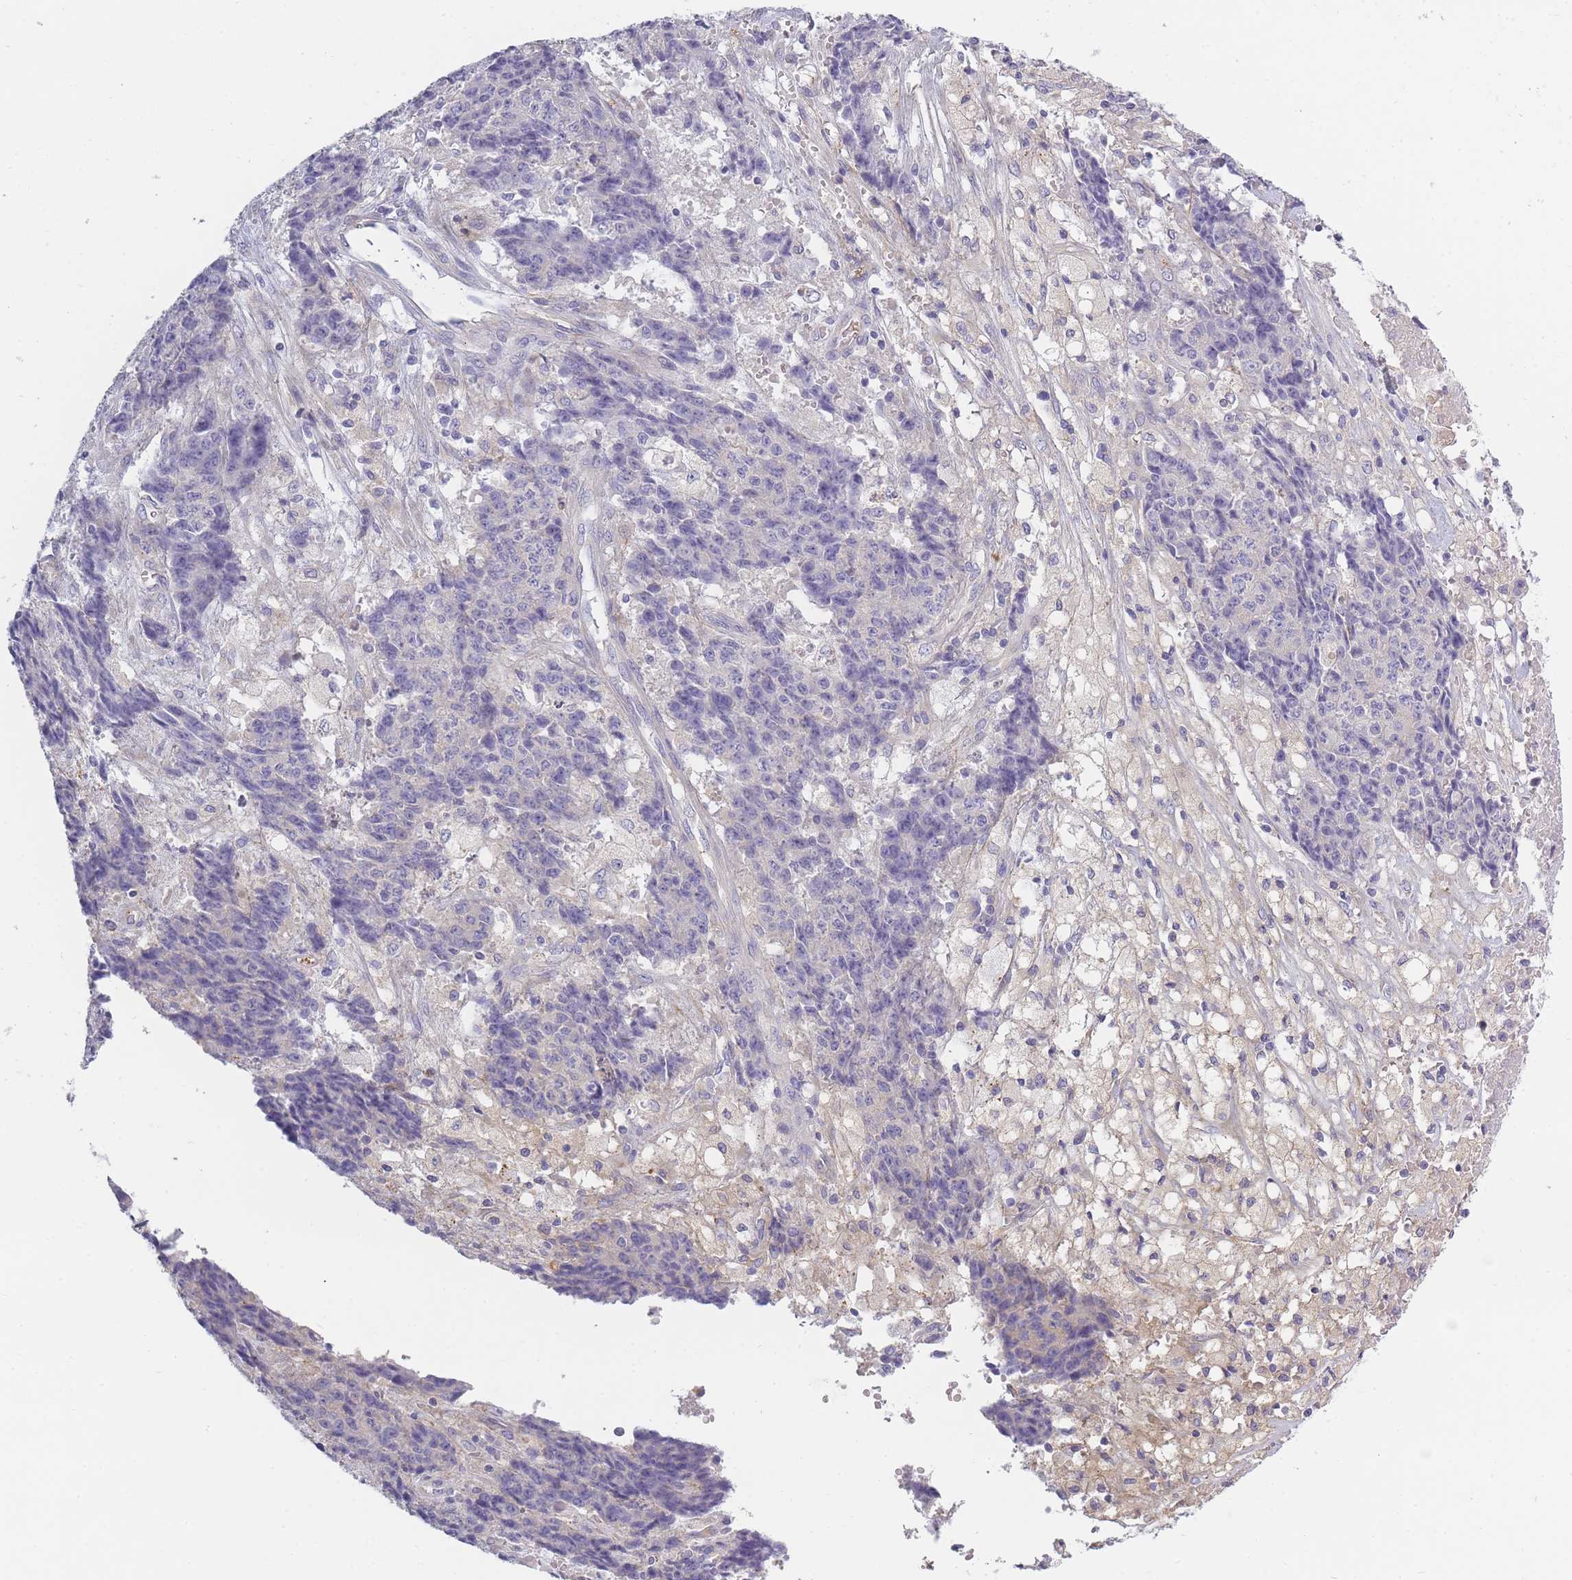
{"staining": {"intensity": "negative", "quantity": "none", "location": "none"}, "tissue": "ovarian cancer", "cell_type": "Tumor cells", "image_type": "cancer", "snomed": [{"axis": "morphology", "description": "Carcinoma, endometroid"}, {"axis": "topography", "description": "Ovary"}], "caption": "A high-resolution photomicrograph shows immunohistochemistry (IHC) staining of ovarian cancer, which shows no significant staining in tumor cells.", "gene": "AP3M2", "patient": {"sex": "female", "age": 42}}